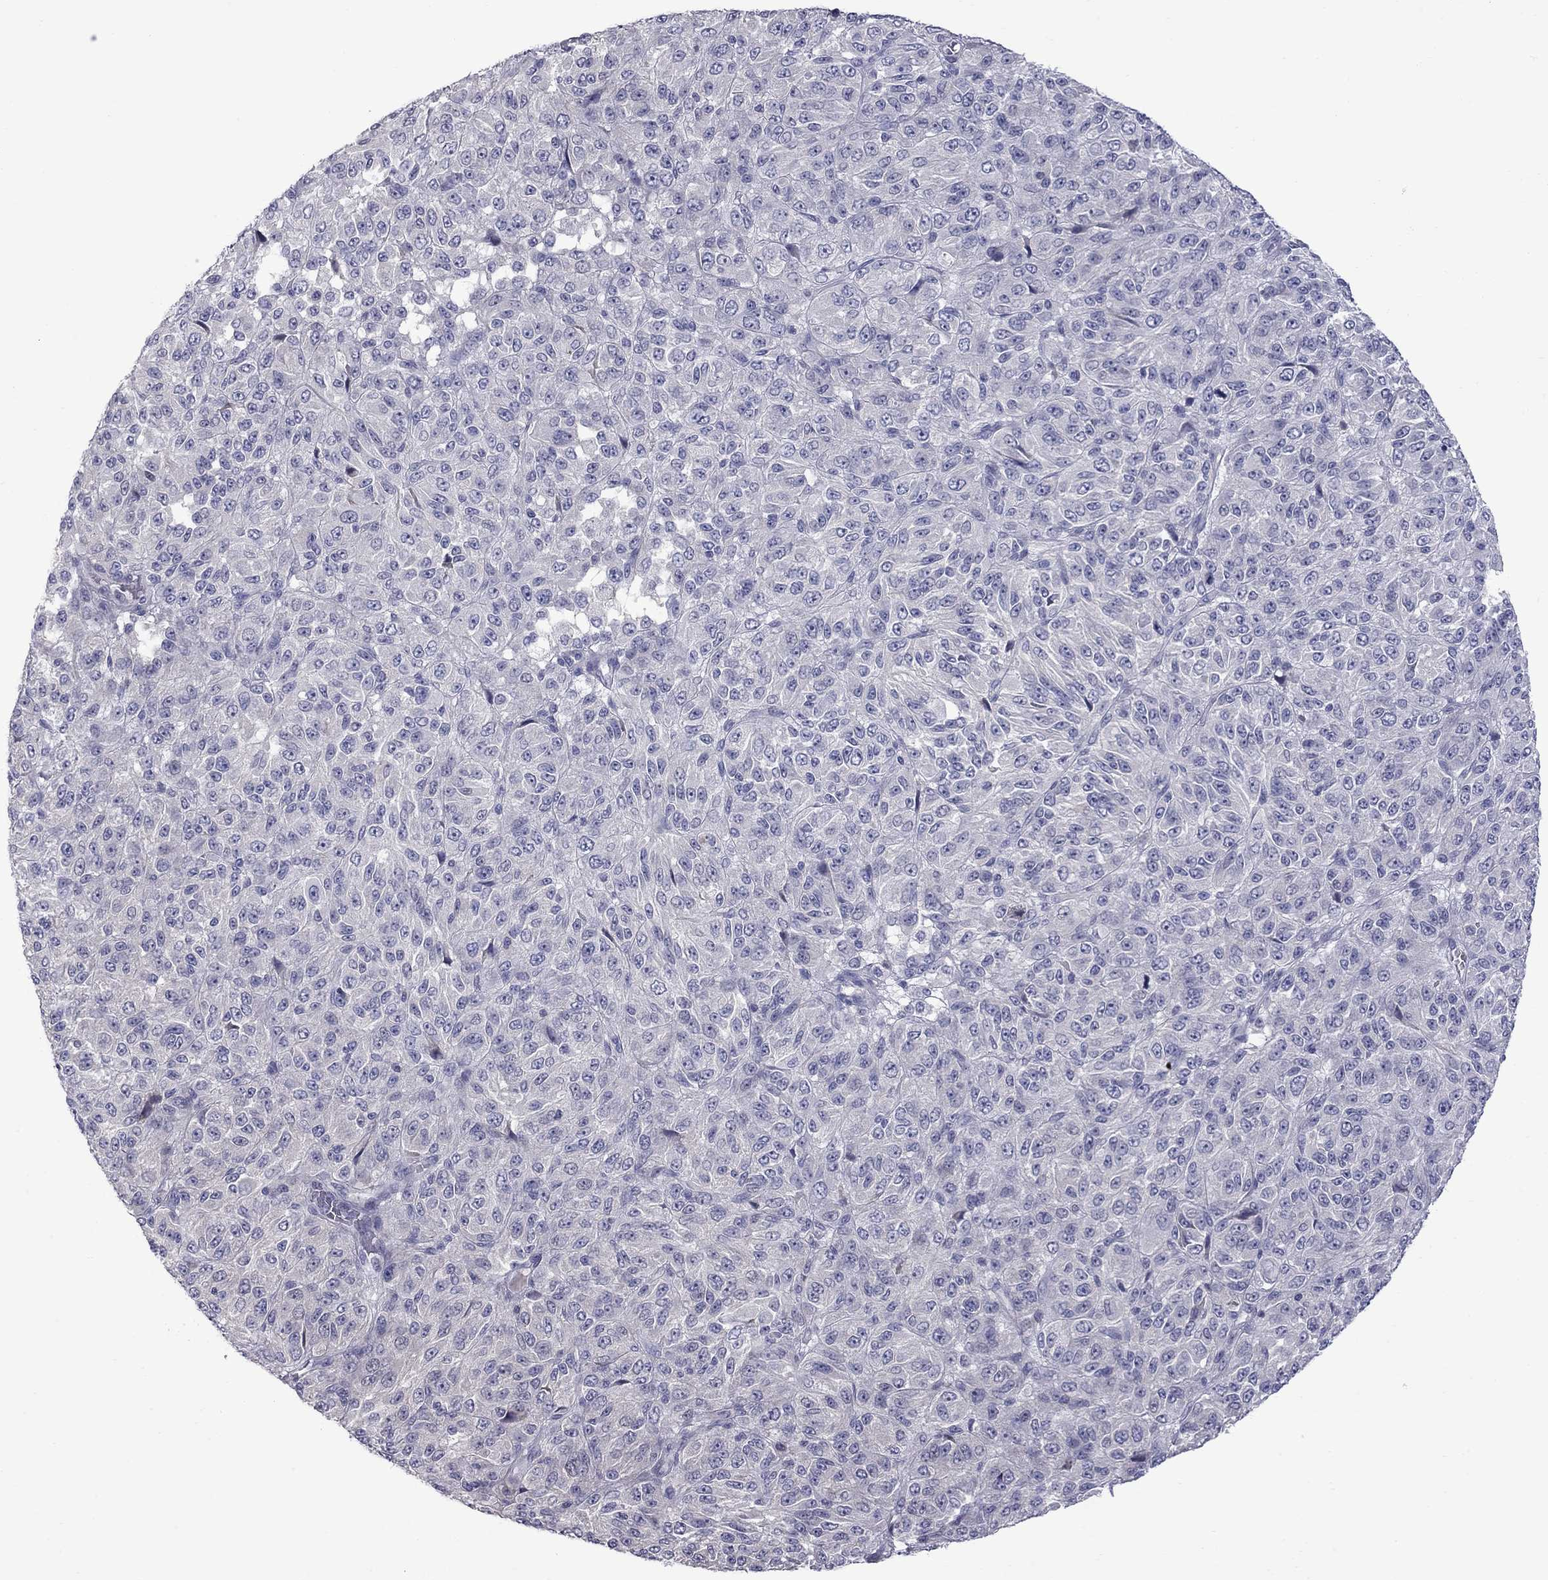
{"staining": {"intensity": "negative", "quantity": "none", "location": "none"}, "tissue": "melanoma", "cell_type": "Tumor cells", "image_type": "cancer", "snomed": [{"axis": "morphology", "description": "Malignant melanoma, Metastatic site"}, {"axis": "topography", "description": "Brain"}], "caption": "Tumor cells are negative for protein expression in human malignant melanoma (metastatic site).", "gene": "NRARP", "patient": {"sex": "female", "age": 56}}